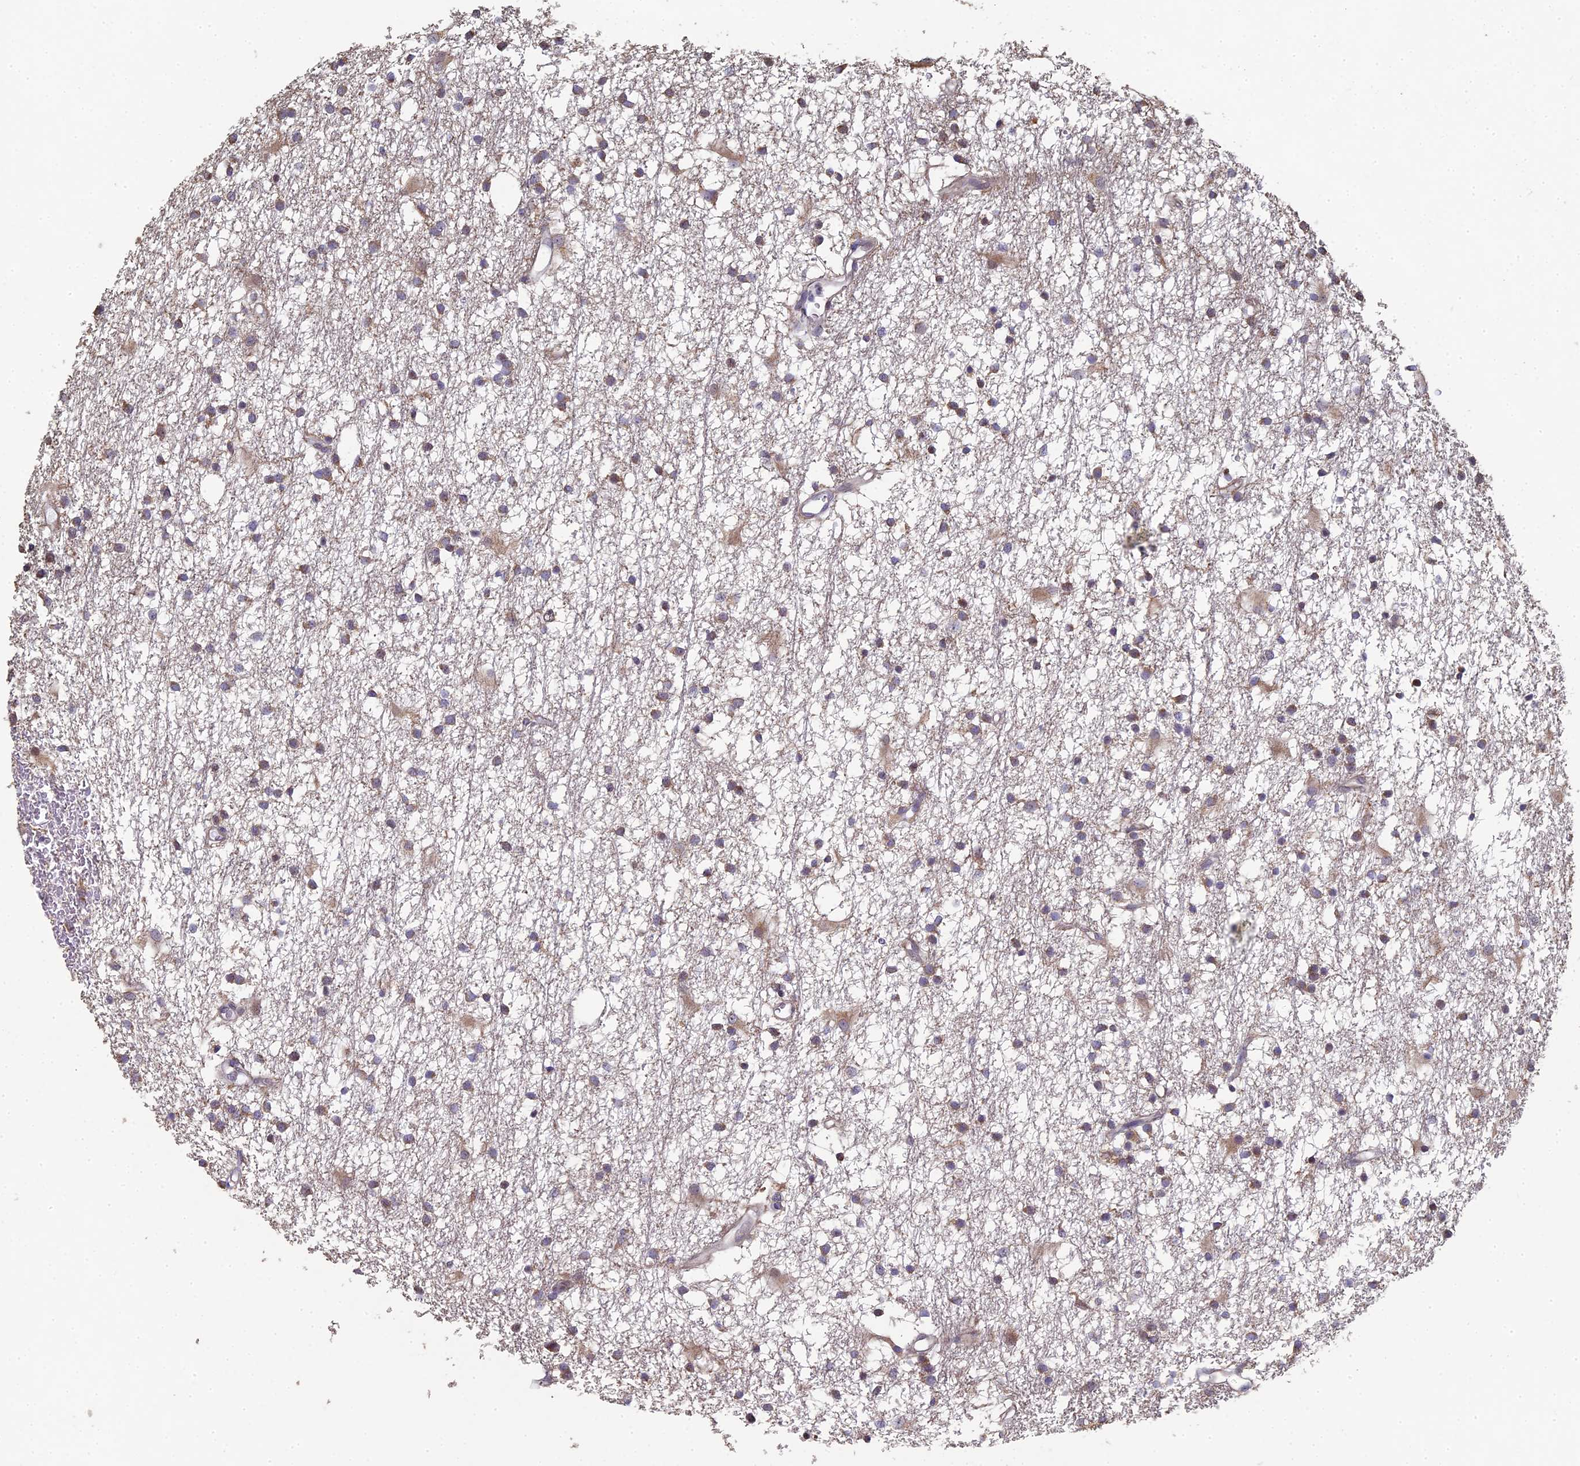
{"staining": {"intensity": "moderate", "quantity": "25%-75%", "location": "cytoplasmic/membranous"}, "tissue": "glioma", "cell_type": "Tumor cells", "image_type": "cancer", "snomed": [{"axis": "morphology", "description": "Glioma, malignant, High grade"}, {"axis": "topography", "description": "Brain"}], "caption": "An immunohistochemistry image of tumor tissue is shown. Protein staining in brown labels moderate cytoplasmic/membranous positivity in glioma within tumor cells.", "gene": "DIXDC1", "patient": {"sex": "male", "age": 77}}